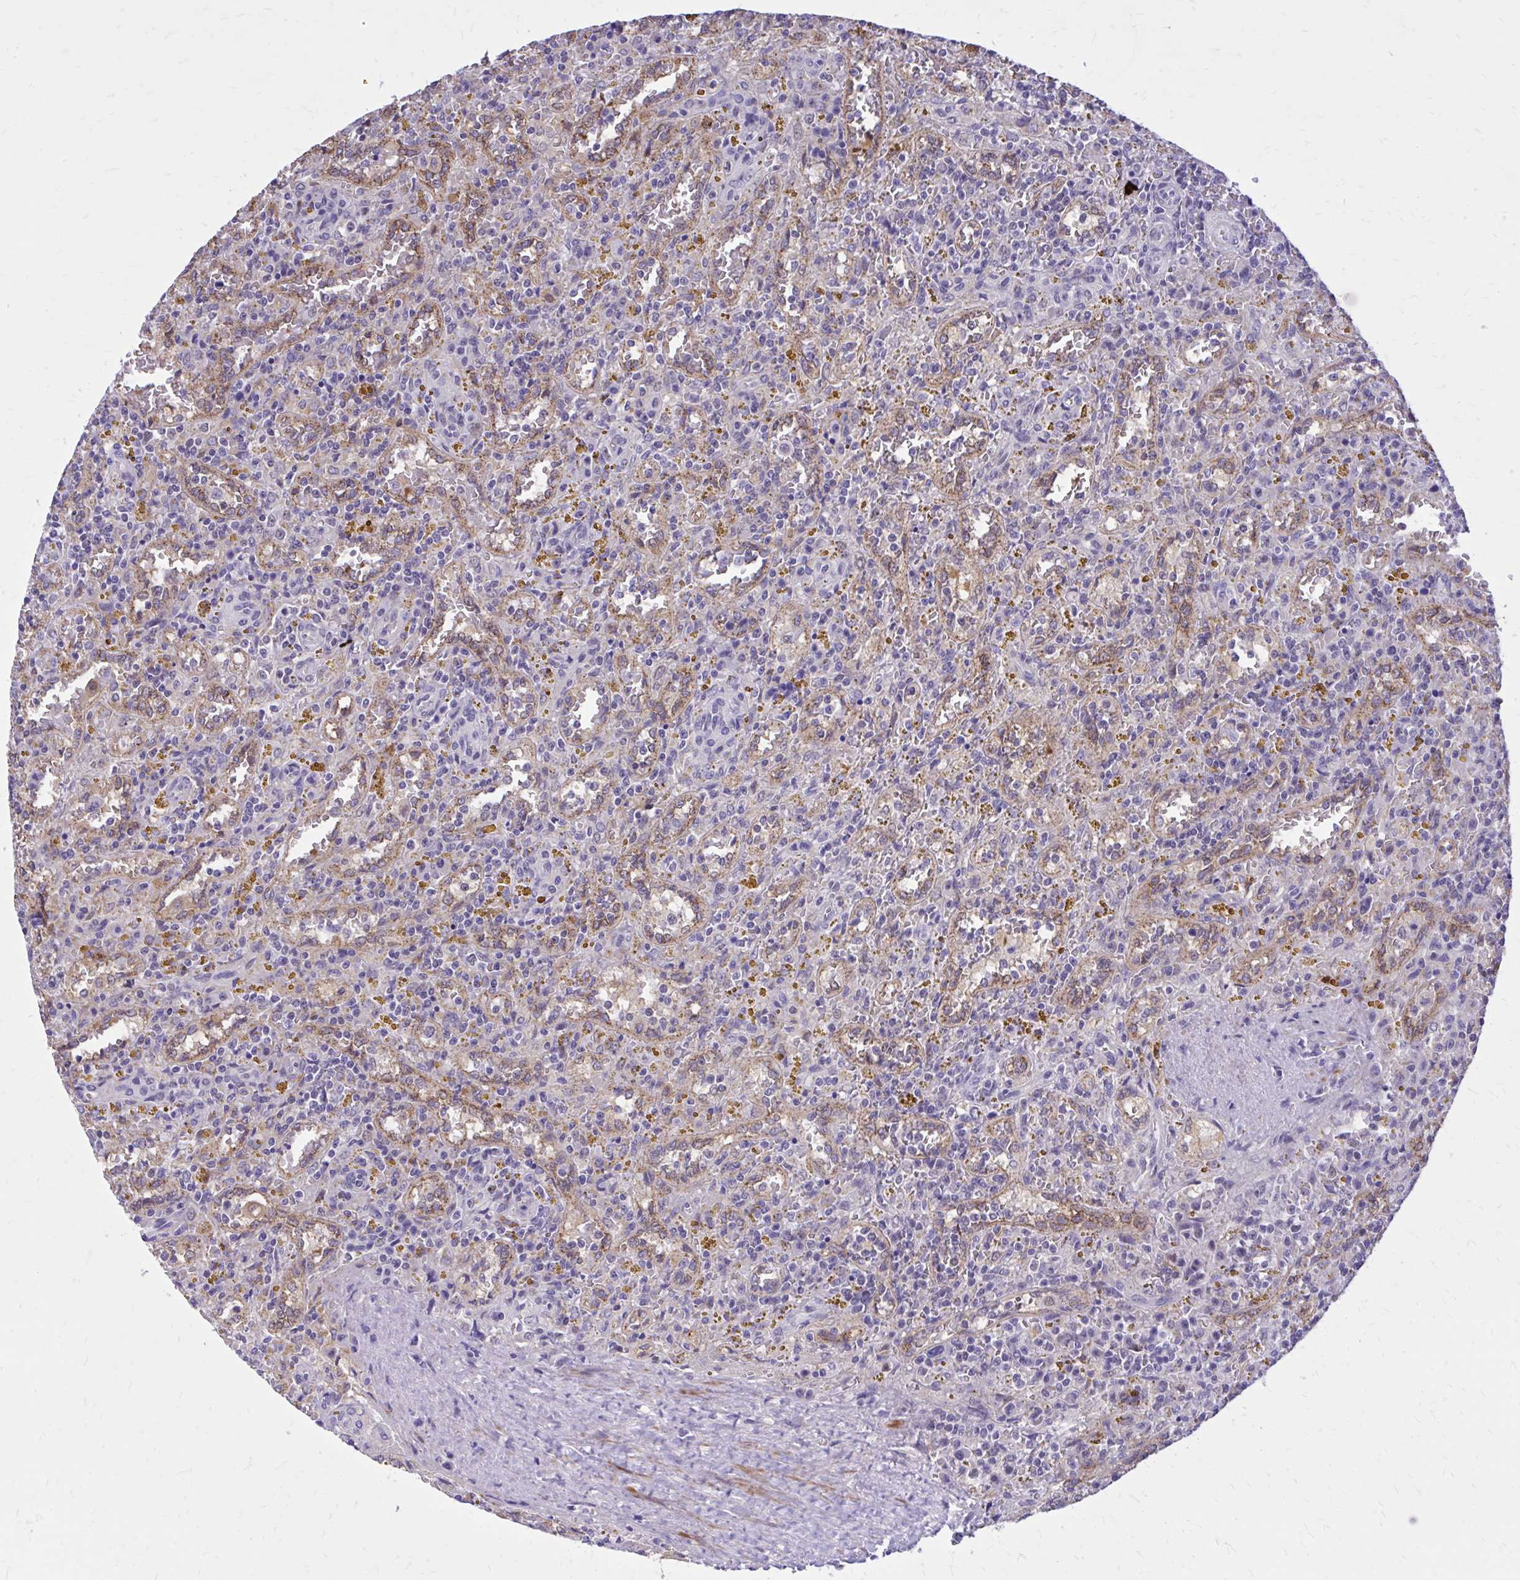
{"staining": {"intensity": "negative", "quantity": "none", "location": "none"}, "tissue": "lymphoma", "cell_type": "Tumor cells", "image_type": "cancer", "snomed": [{"axis": "morphology", "description": "Malignant lymphoma, non-Hodgkin's type, Low grade"}, {"axis": "topography", "description": "Spleen"}], "caption": "IHC micrograph of human lymphoma stained for a protein (brown), which demonstrates no positivity in tumor cells.", "gene": "ZBTB25", "patient": {"sex": "female", "age": 65}}